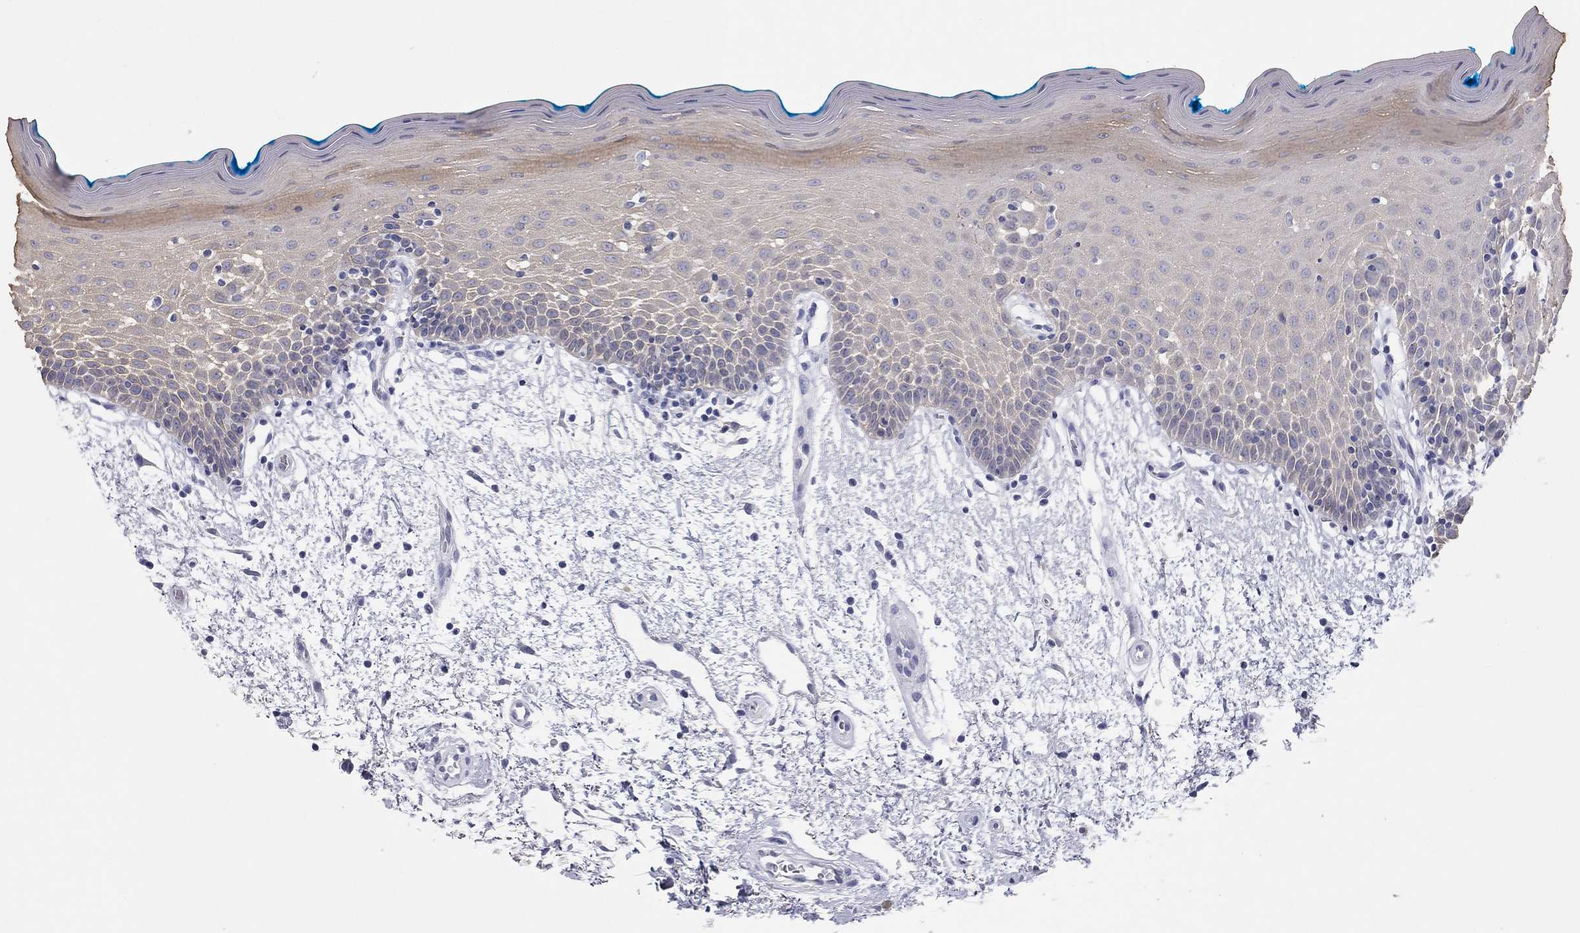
{"staining": {"intensity": "negative", "quantity": "none", "location": "none"}, "tissue": "oral mucosa", "cell_type": "Squamous epithelial cells", "image_type": "normal", "snomed": [{"axis": "morphology", "description": "Normal tissue, NOS"}, {"axis": "morphology", "description": "Squamous cell carcinoma, NOS"}, {"axis": "topography", "description": "Oral tissue"}, {"axis": "topography", "description": "Head-Neck"}], "caption": "The image displays no significant expression in squamous epithelial cells of oral mucosa. (DAB (3,3'-diaminobenzidine) immunohistochemistry with hematoxylin counter stain).", "gene": "AK8", "patient": {"sex": "female", "age": 75}}